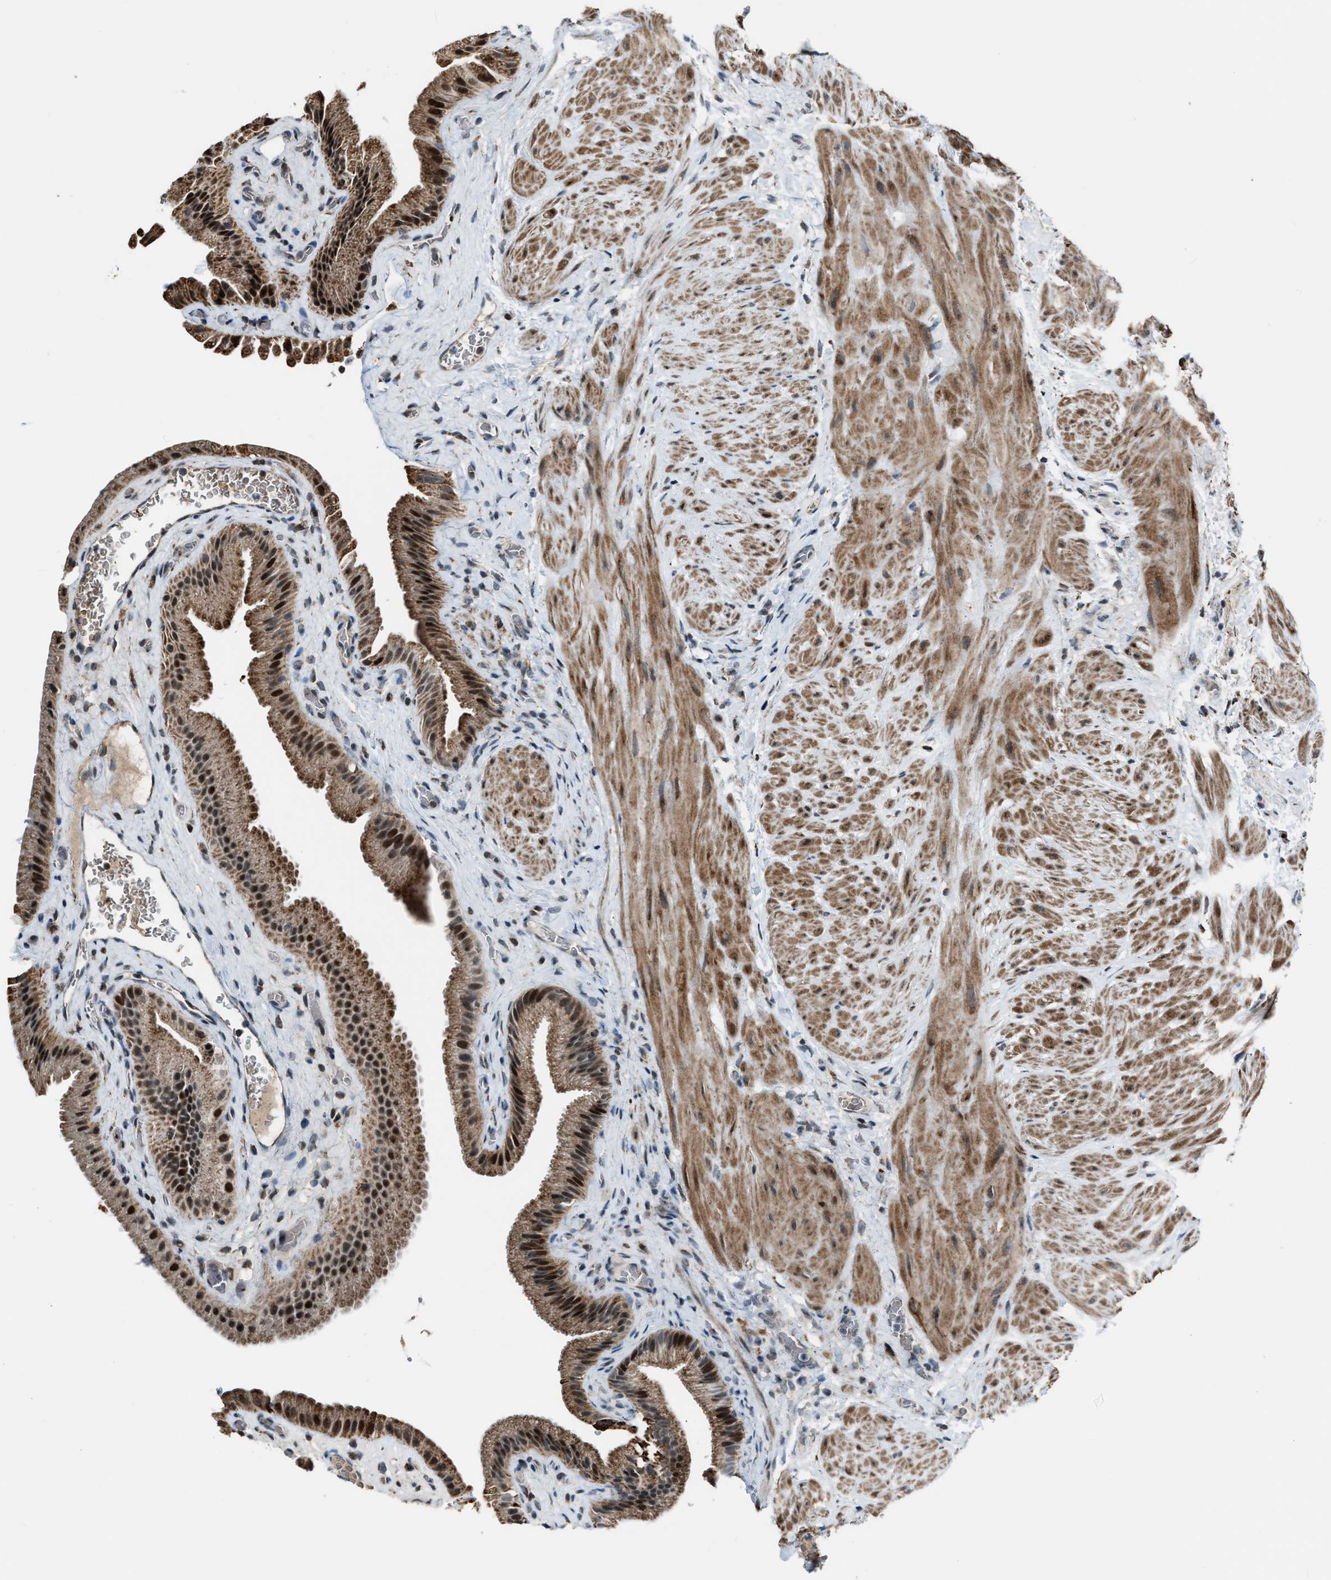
{"staining": {"intensity": "strong", "quantity": ">75%", "location": "cytoplasmic/membranous,nuclear"}, "tissue": "gallbladder", "cell_type": "Glandular cells", "image_type": "normal", "snomed": [{"axis": "morphology", "description": "Normal tissue, NOS"}, {"axis": "topography", "description": "Gallbladder"}], "caption": "About >75% of glandular cells in unremarkable human gallbladder exhibit strong cytoplasmic/membranous,nuclear protein expression as visualized by brown immunohistochemical staining.", "gene": "CHN2", "patient": {"sex": "male", "age": 49}}